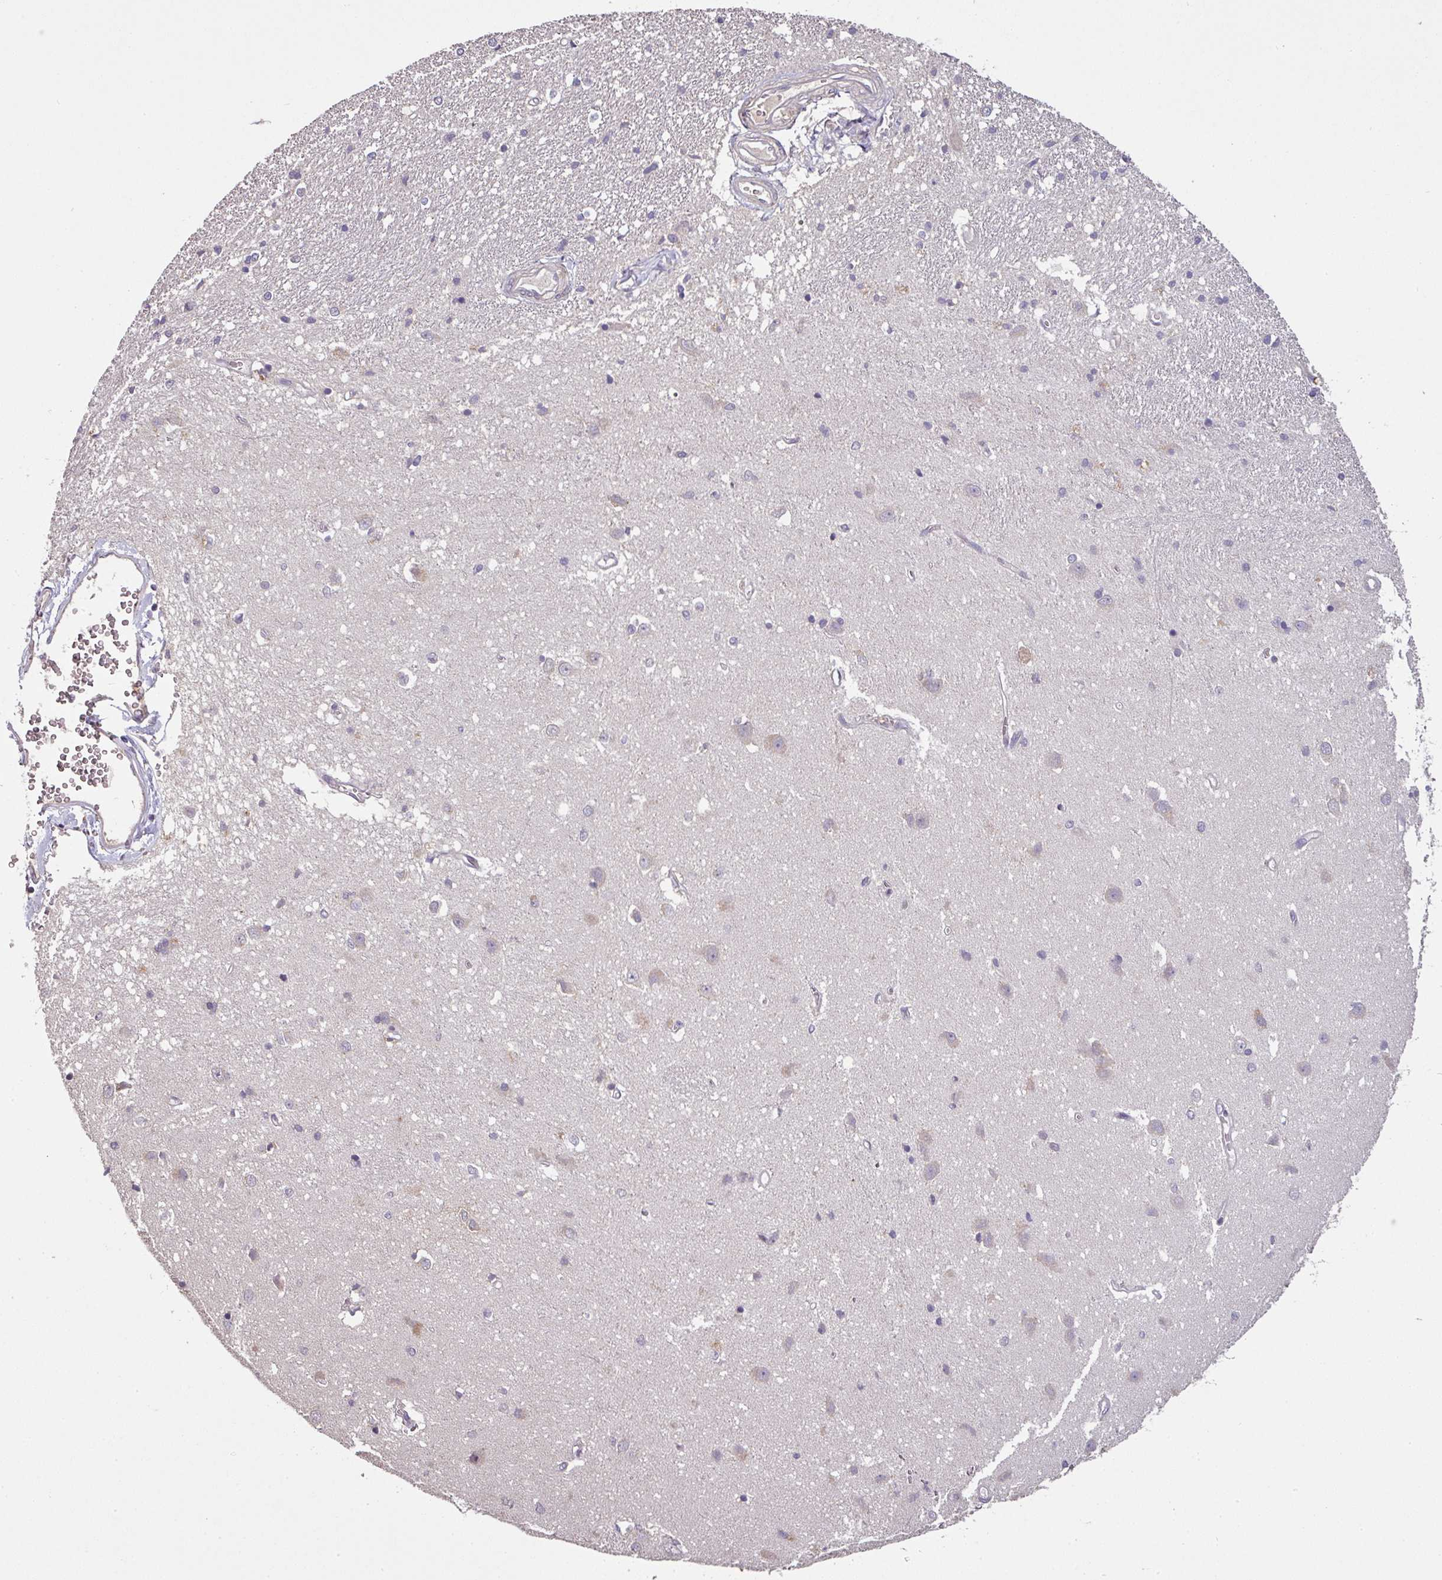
{"staining": {"intensity": "negative", "quantity": "none", "location": "none"}, "tissue": "hippocampus", "cell_type": "Glial cells", "image_type": "normal", "snomed": [{"axis": "morphology", "description": "Normal tissue, NOS"}, {"axis": "topography", "description": "Hippocampus"}], "caption": "High power microscopy photomicrograph of an immunohistochemistry (IHC) micrograph of normal hippocampus, revealing no significant expression in glial cells. (DAB immunohistochemistry (IHC), high magnification).", "gene": "SPCS3", "patient": {"sex": "female", "age": 64}}